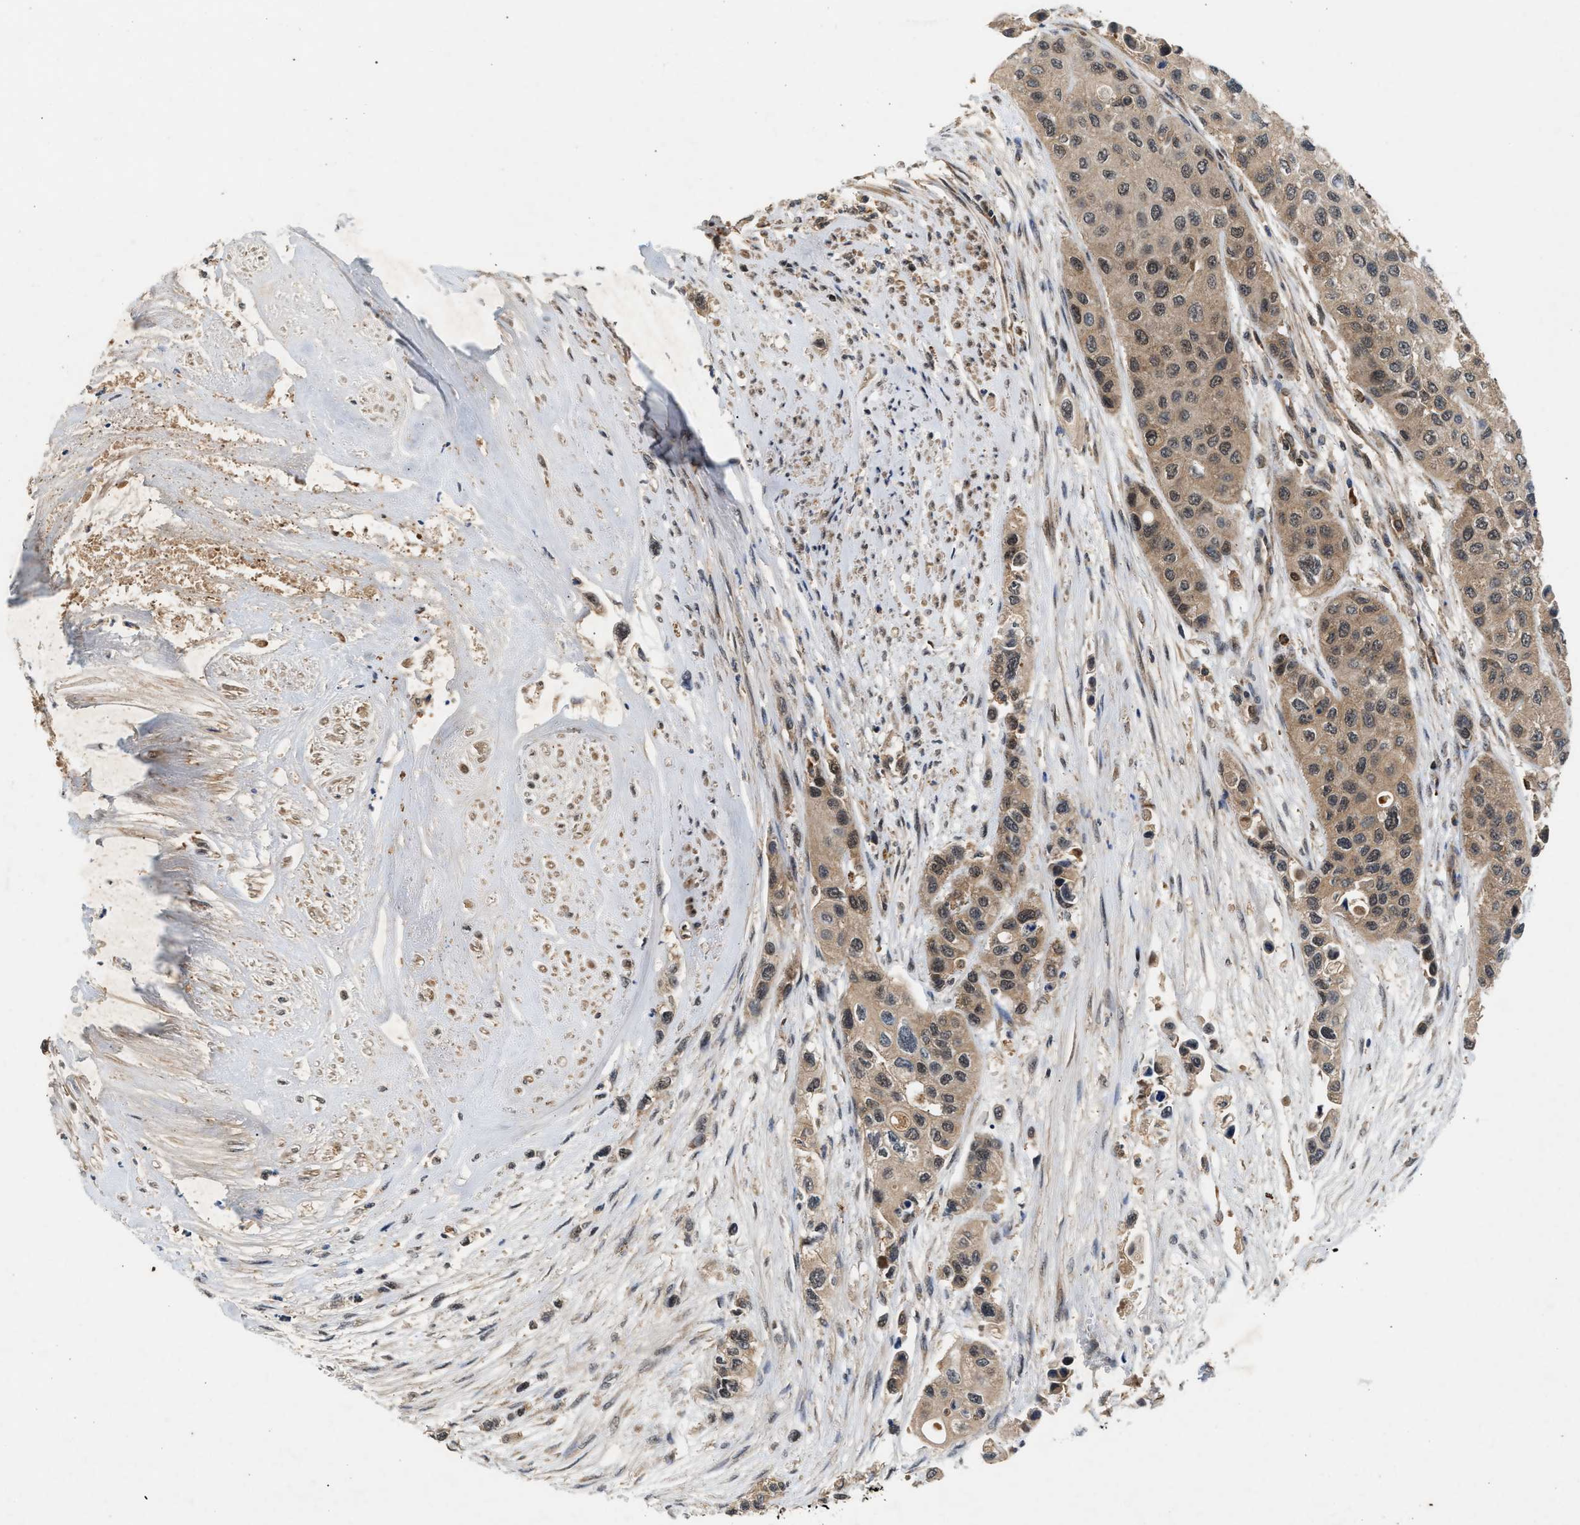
{"staining": {"intensity": "weak", "quantity": ">75%", "location": "cytoplasmic/membranous,nuclear"}, "tissue": "urothelial cancer", "cell_type": "Tumor cells", "image_type": "cancer", "snomed": [{"axis": "morphology", "description": "Urothelial carcinoma, High grade"}, {"axis": "topography", "description": "Urinary bladder"}], "caption": "This photomicrograph displays immunohistochemistry staining of urothelial cancer, with low weak cytoplasmic/membranous and nuclear positivity in about >75% of tumor cells.", "gene": "RUSC2", "patient": {"sex": "female", "age": 56}}